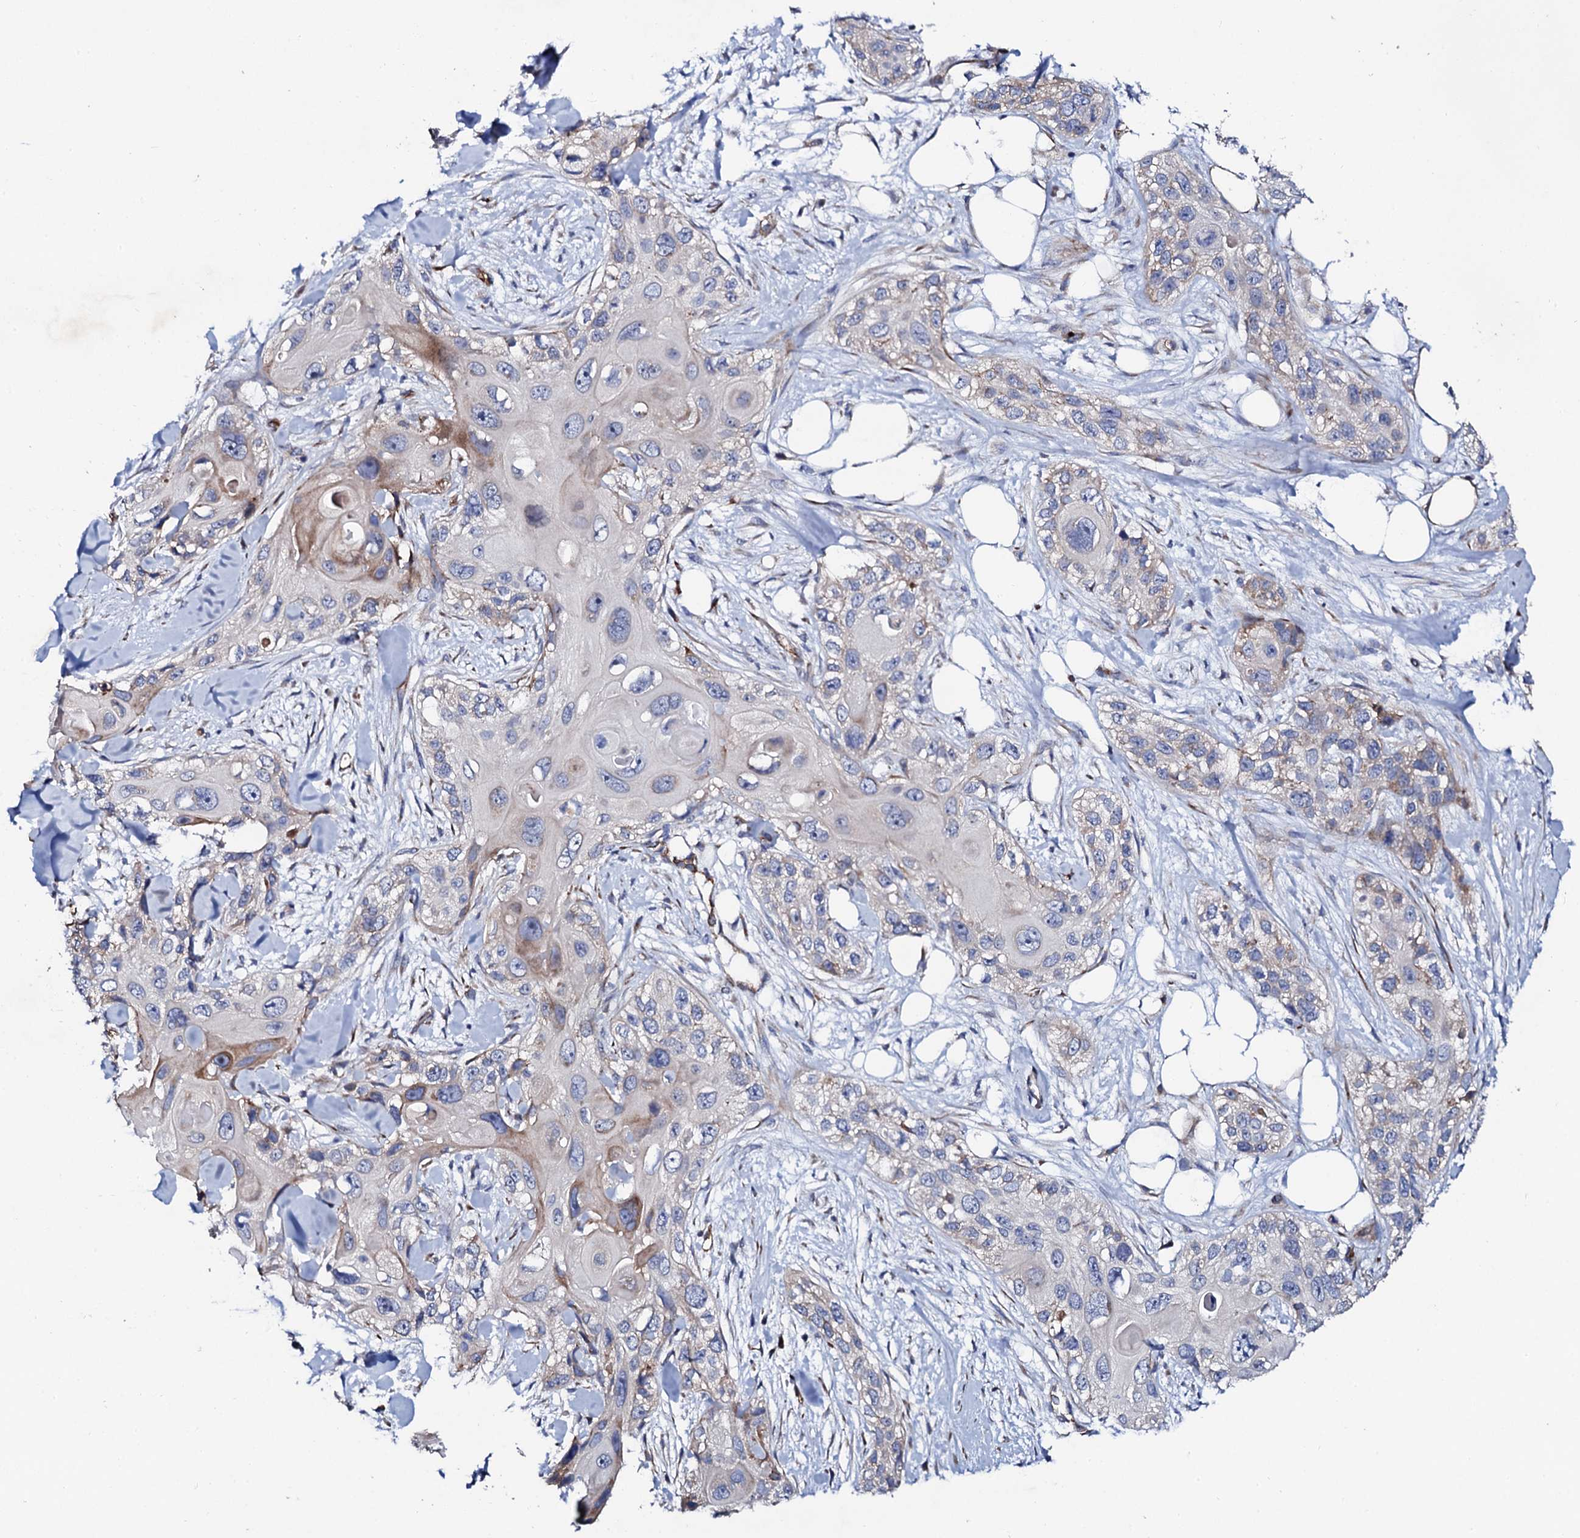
{"staining": {"intensity": "moderate", "quantity": "<25%", "location": "cytoplasmic/membranous"}, "tissue": "skin cancer", "cell_type": "Tumor cells", "image_type": "cancer", "snomed": [{"axis": "morphology", "description": "Normal tissue, NOS"}, {"axis": "morphology", "description": "Squamous cell carcinoma, NOS"}, {"axis": "topography", "description": "Skin"}], "caption": "A low amount of moderate cytoplasmic/membranous positivity is identified in approximately <25% of tumor cells in squamous cell carcinoma (skin) tissue.", "gene": "DBX1", "patient": {"sex": "male", "age": 72}}